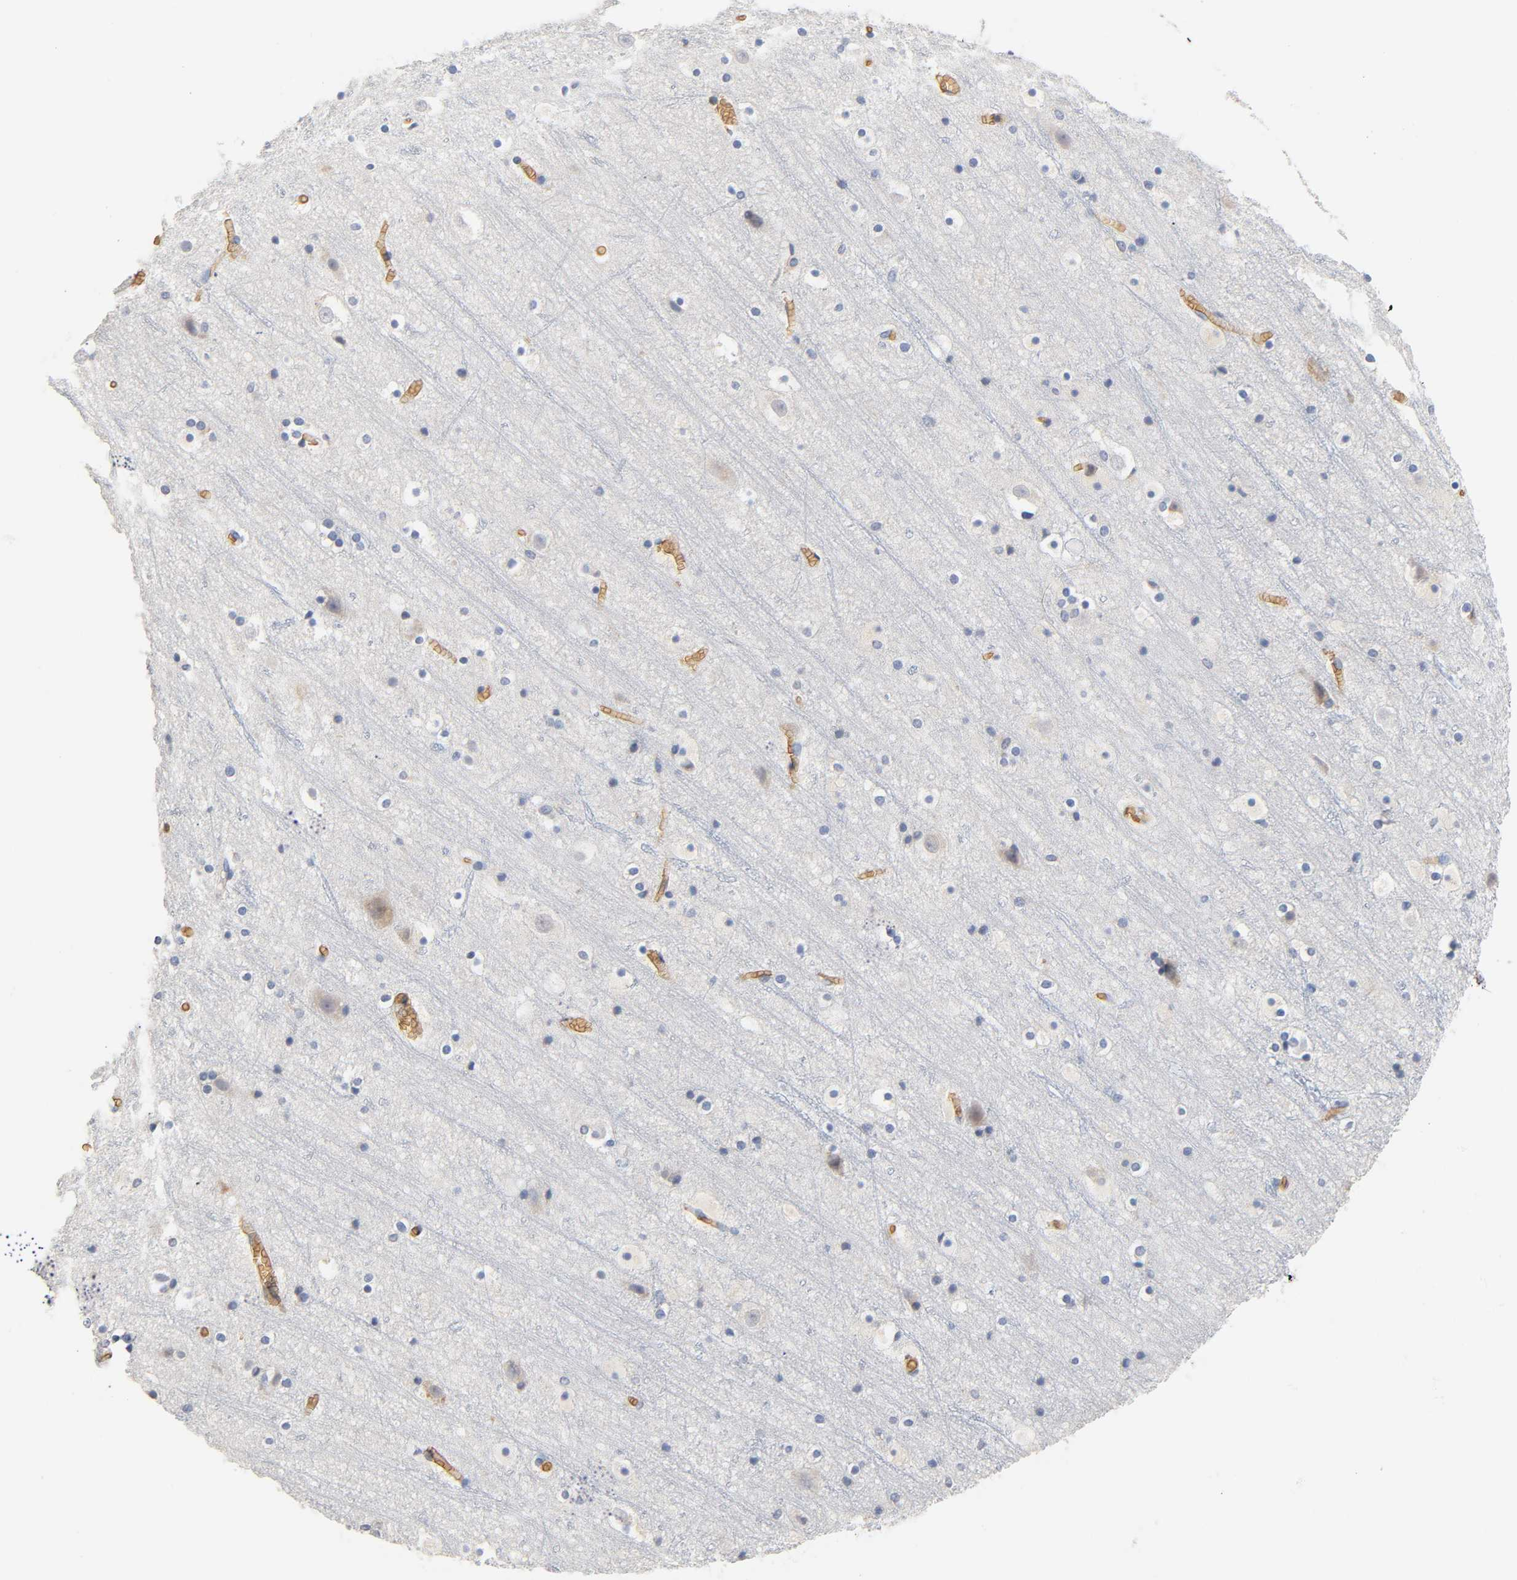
{"staining": {"intensity": "moderate", "quantity": ">75%", "location": "cytoplasmic/membranous"}, "tissue": "cerebral cortex", "cell_type": "Endothelial cells", "image_type": "normal", "snomed": [{"axis": "morphology", "description": "Normal tissue, NOS"}, {"axis": "topography", "description": "Cerebral cortex"}], "caption": "Protein staining reveals moderate cytoplasmic/membranous expression in about >75% of endothelial cells in unremarkable cerebral cortex. (Stains: DAB in brown, nuclei in blue, Microscopy: brightfield microscopy at high magnification).", "gene": "UCKL1", "patient": {"sex": "male", "age": 45}}